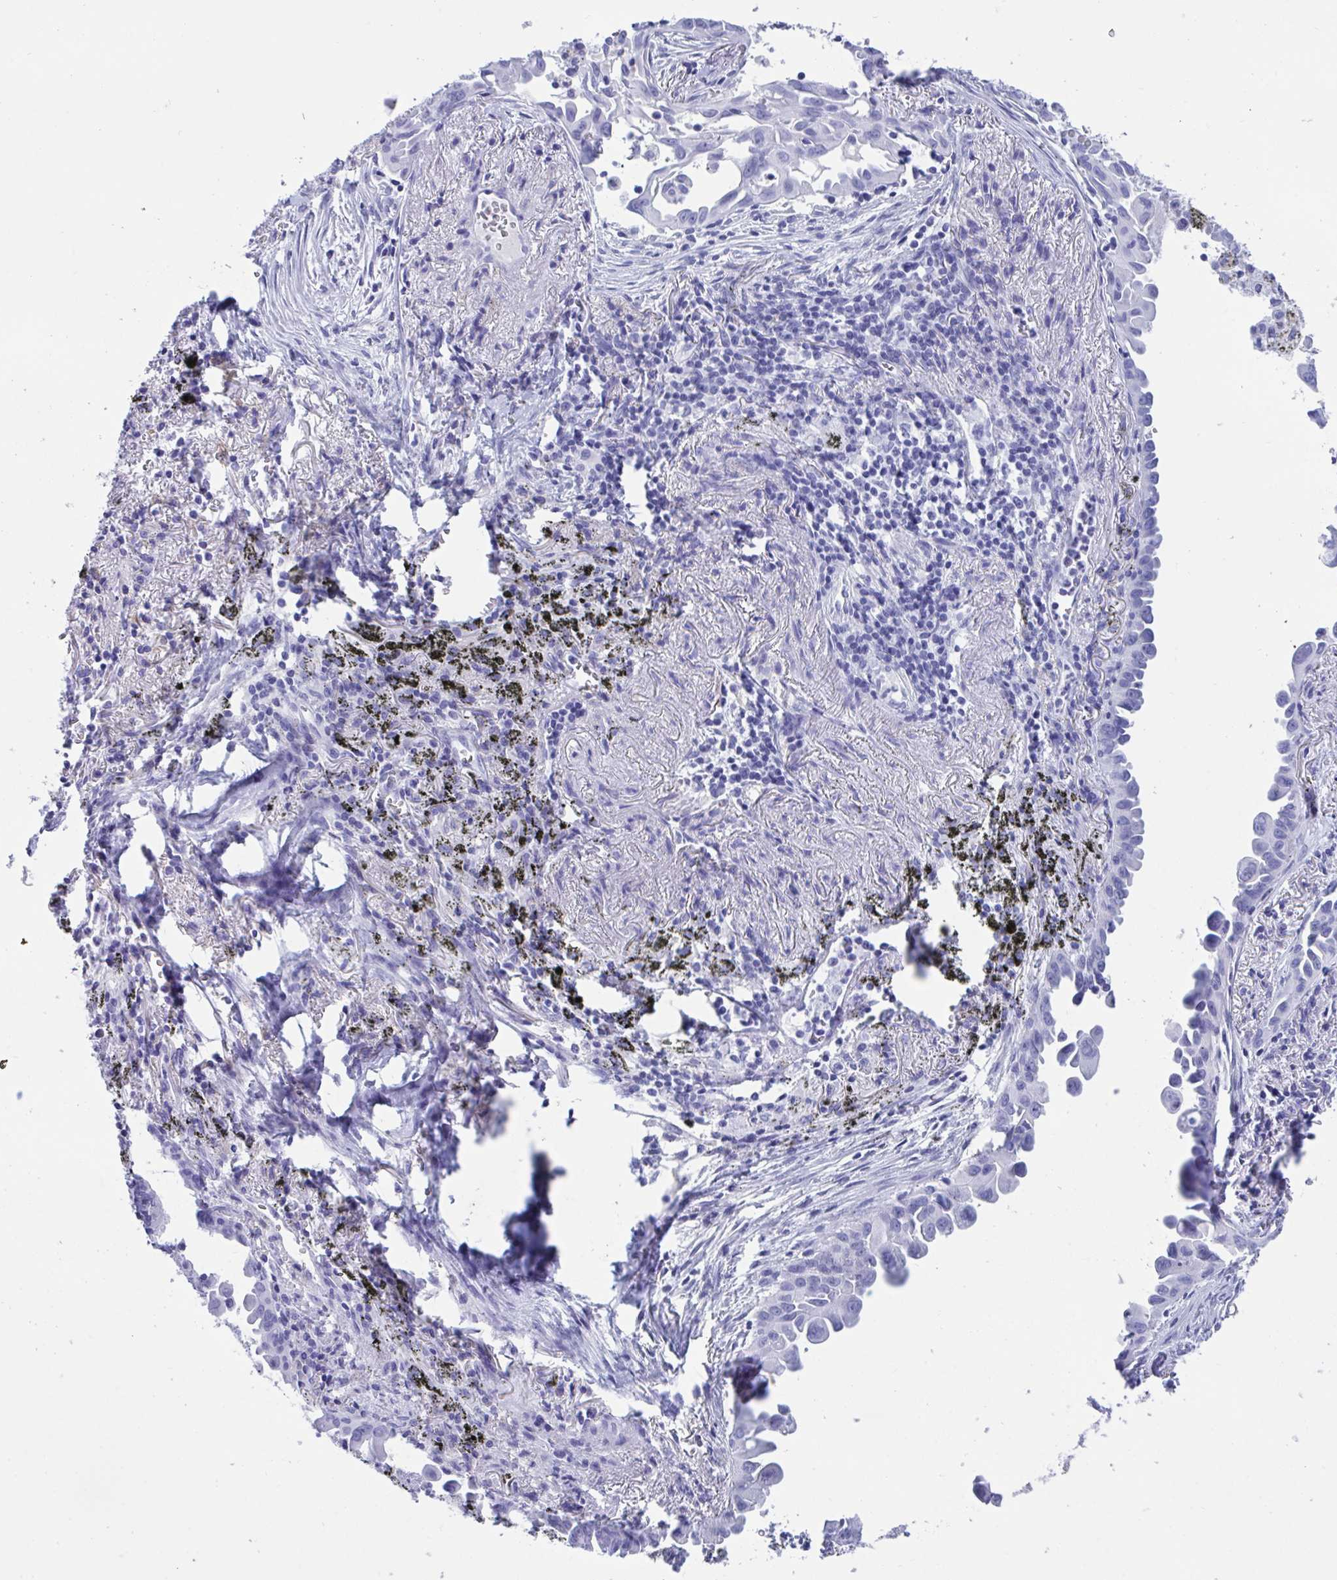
{"staining": {"intensity": "negative", "quantity": "none", "location": "none"}, "tissue": "lung cancer", "cell_type": "Tumor cells", "image_type": "cancer", "snomed": [{"axis": "morphology", "description": "Adenocarcinoma, NOS"}, {"axis": "topography", "description": "Lung"}], "caption": "Tumor cells are negative for protein expression in human lung adenocarcinoma.", "gene": "ZNF850", "patient": {"sex": "male", "age": 68}}